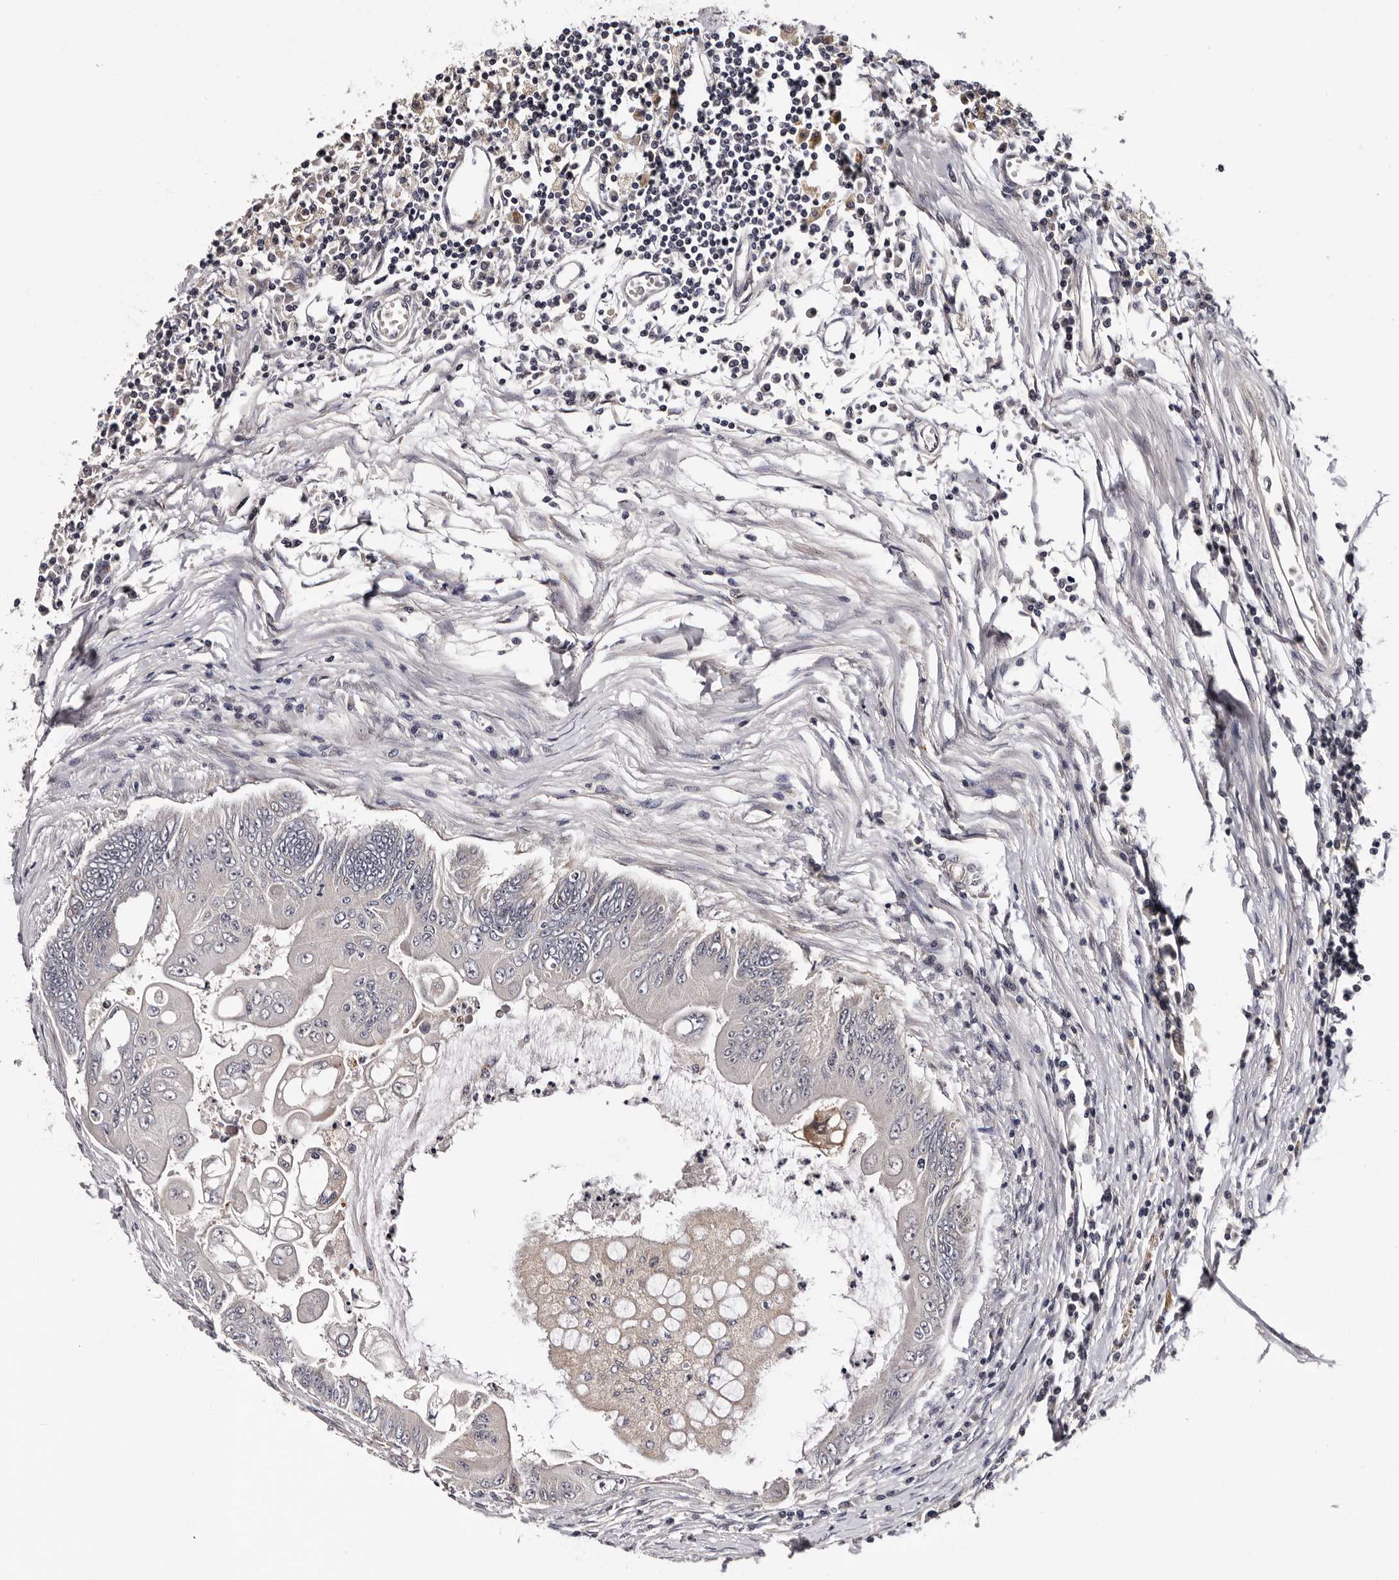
{"staining": {"intensity": "negative", "quantity": "none", "location": "none"}, "tissue": "colorectal cancer", "cell_type": "Tumor cells", "image_type": "cancer", "snomed": [{"axis": "morphology", "description": "Adenoma, NOS"}, {"axis": "morphology", "description": "Adenocarcinoma, NOS"}, {"axis": "topography", "description": "Colon"}], "caption": "The photomicrograph exhibits no staining of tumor cells in colorectal cancer (adenocarcinoma).", "gene": "GLRX3", "patient": {"sex": "male", "age": 79}}